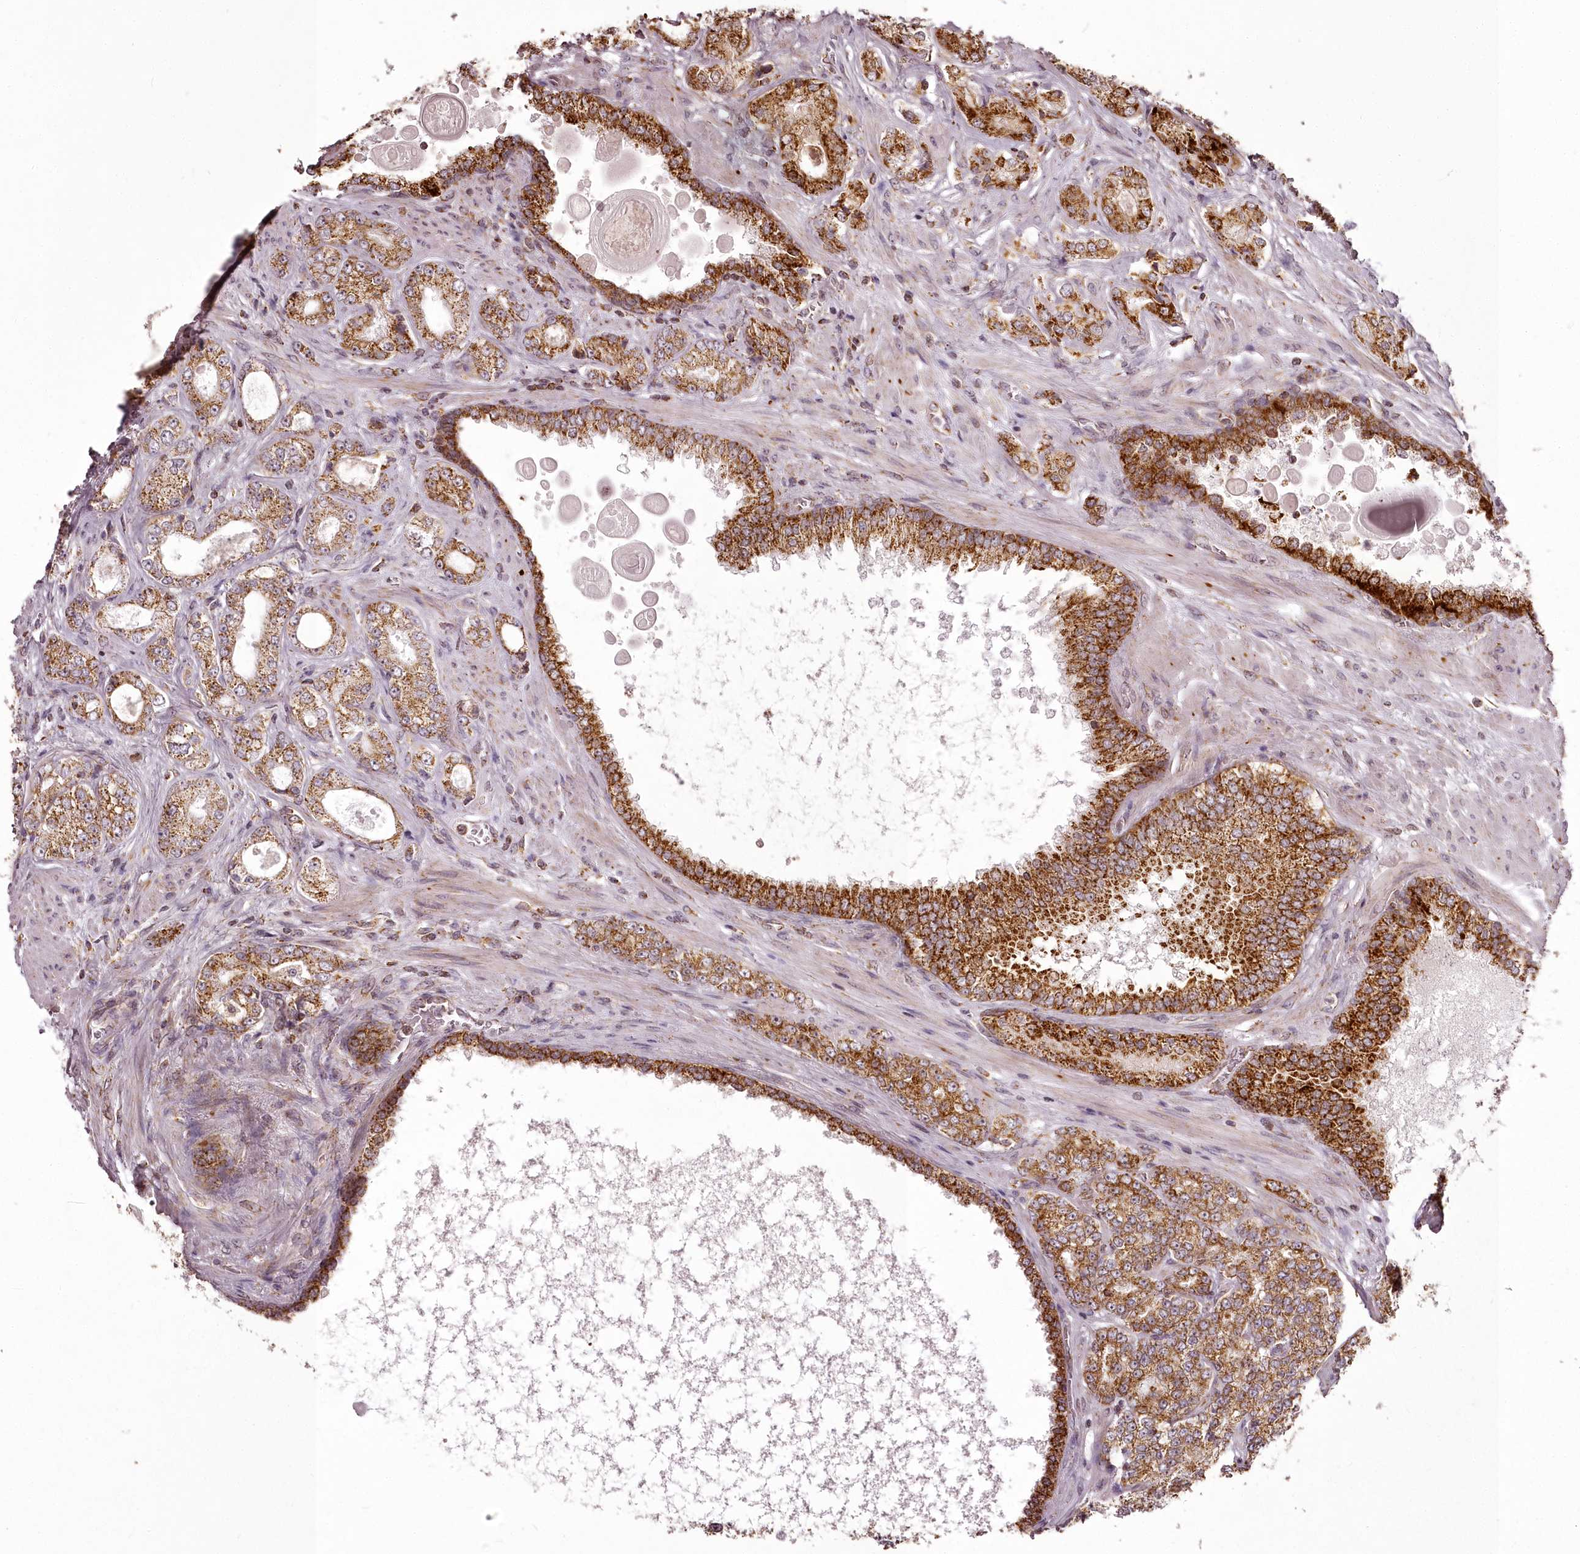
{"staining": {"intensity": "moderate", "quantity": ">75%", "location": "cytoplasmic/membranous"}, "tissue": "prostate cancer", "cell_type": "Tumor cells", "image_type": "cancer", "snomed": [{"axis": "morphology", "description": "Normal tissue, NOS"}, {"axis": "morphology", "description": "Adenocarcinoma, High grade"}, {"axis": "topography", "description": "Prostate"}], "caption": "A histopathology image showing moderate cytoplasmic/membranous expression in approximately >75% of tumor cells in prostate cancer (adenocarcinoma (high-grade)), as visualized by brown immunohistochemical staining.", "gene": "CHCHD2", "patient": {"sex": "male", "age": 83}}